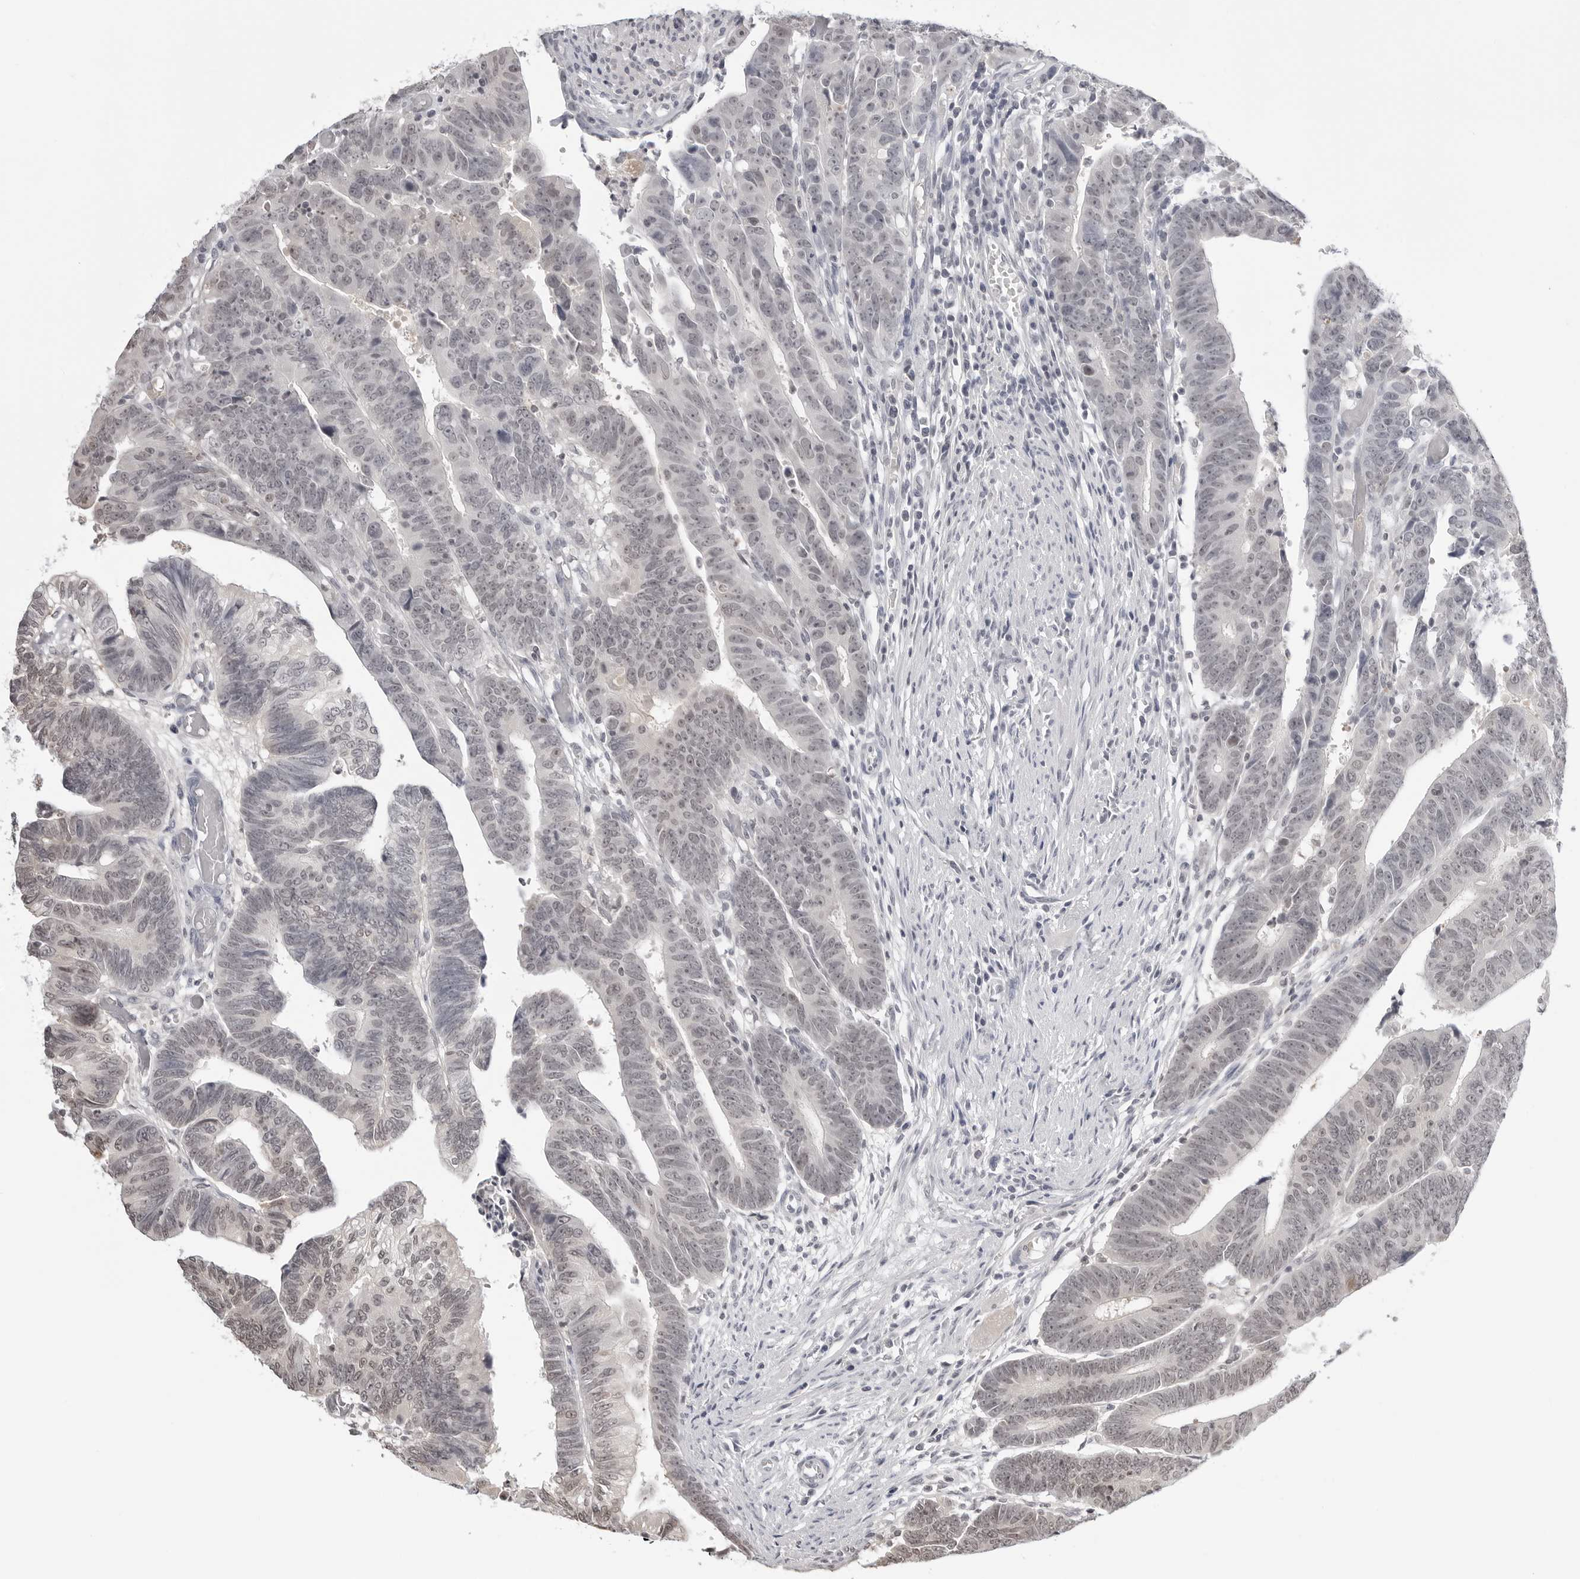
{"staining": {"intensity": "weak", "quantity": "<25%", "location": "nuclear"}, "tissue": "colorectal cancer", "cell_type": "Tumor cells", "image_type": "cancer", "snomed": [{"axis": "morphology", "description": "Adenocarcinoma, NOS"}, {"axis": "topography", "description": "Rectum"}], "caption": "The photomicrograph displays no staining of tumor cells in colorectal adenocarcinoma.", "gene": "YWHAG", "patient": {"sex": "female", "age": 65}}